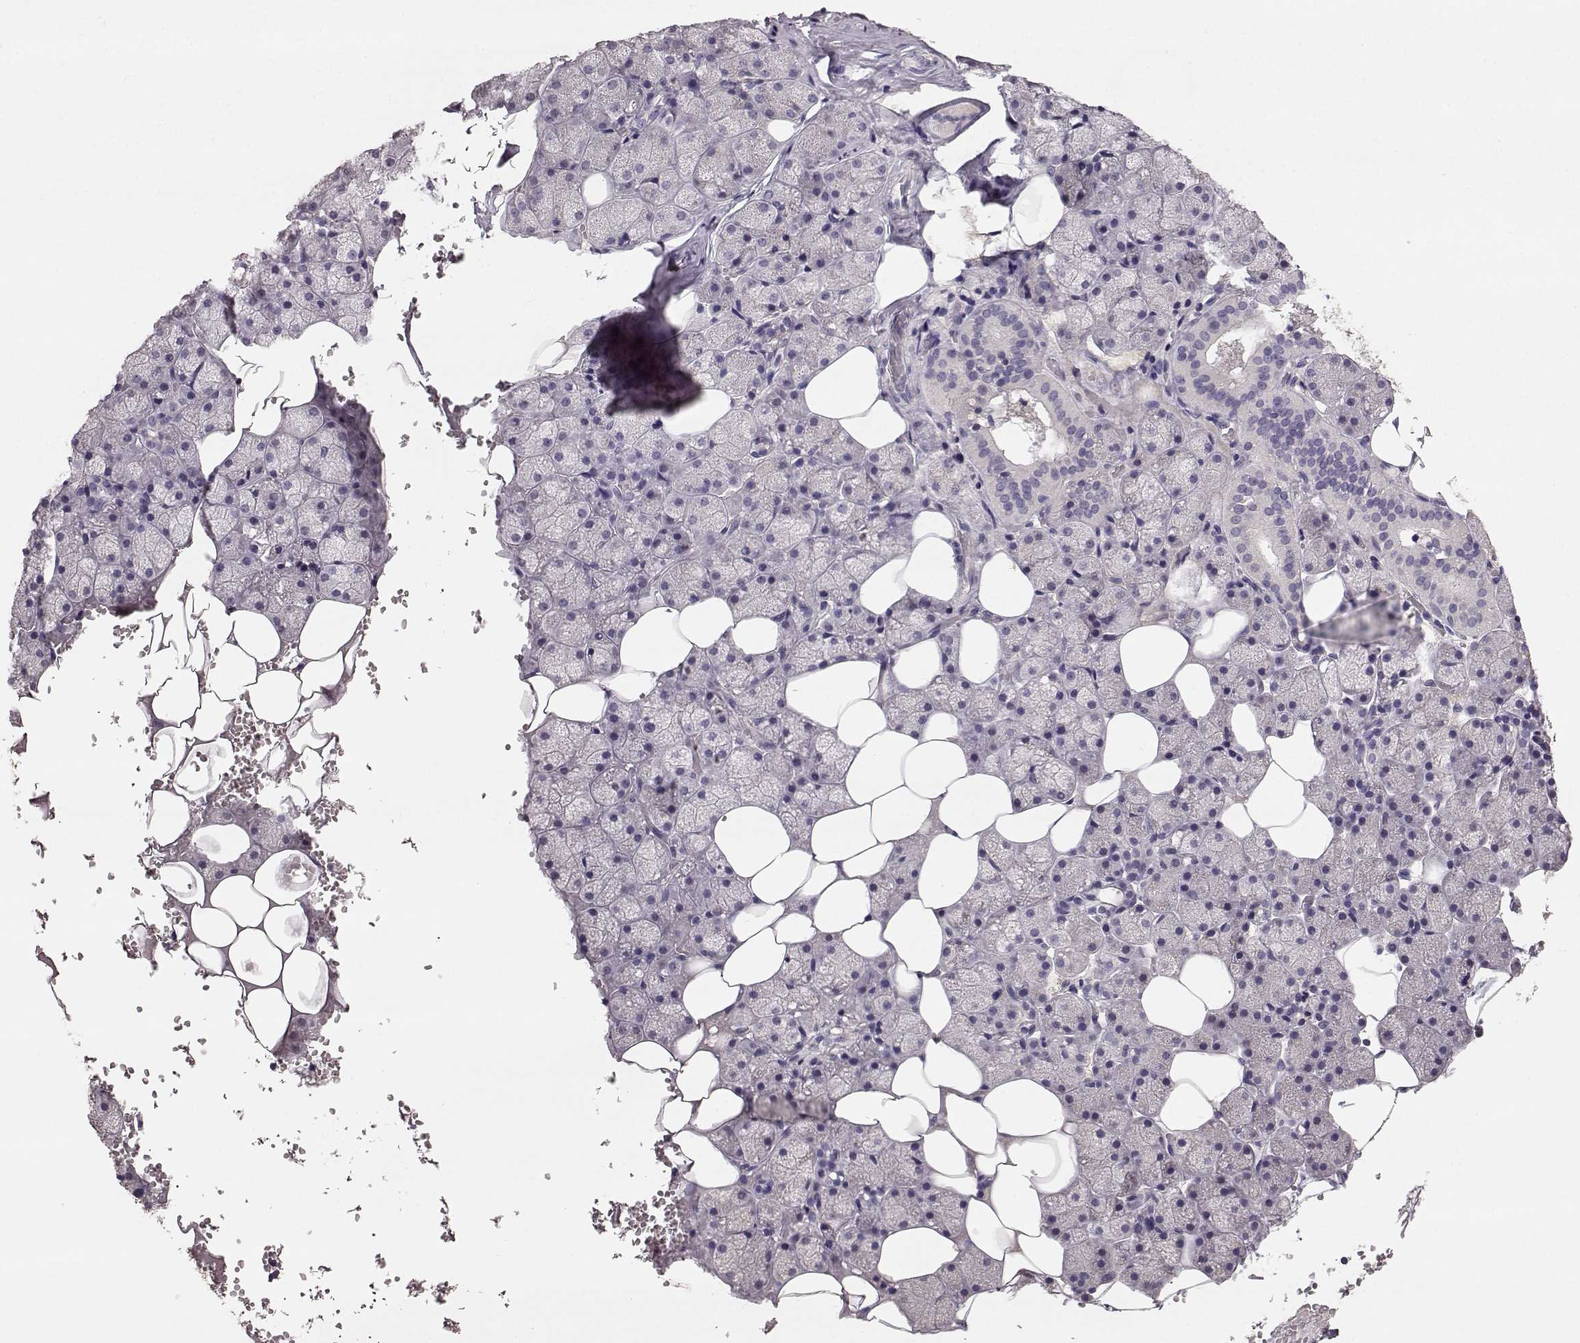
{"staining": {"intensity": "negative", "quantity": "none", "location": "none"}, "tissue": "salivary gland", "cell_type": "Glandular cells", "image_type": "normal", "snomed": [{"axis": "morphology", "description": "Normal tissue, NOS"}, {"axis": "topography", "description": "Salivary gland"}], "caption": "Immunohistochemistry (IHC) of normal salivary gland exhibits no staining in glandular cells. (DAB IHC, high magnification).", "gene": "YJEFN3", "patient": {"sex": "male", "age": 38}}